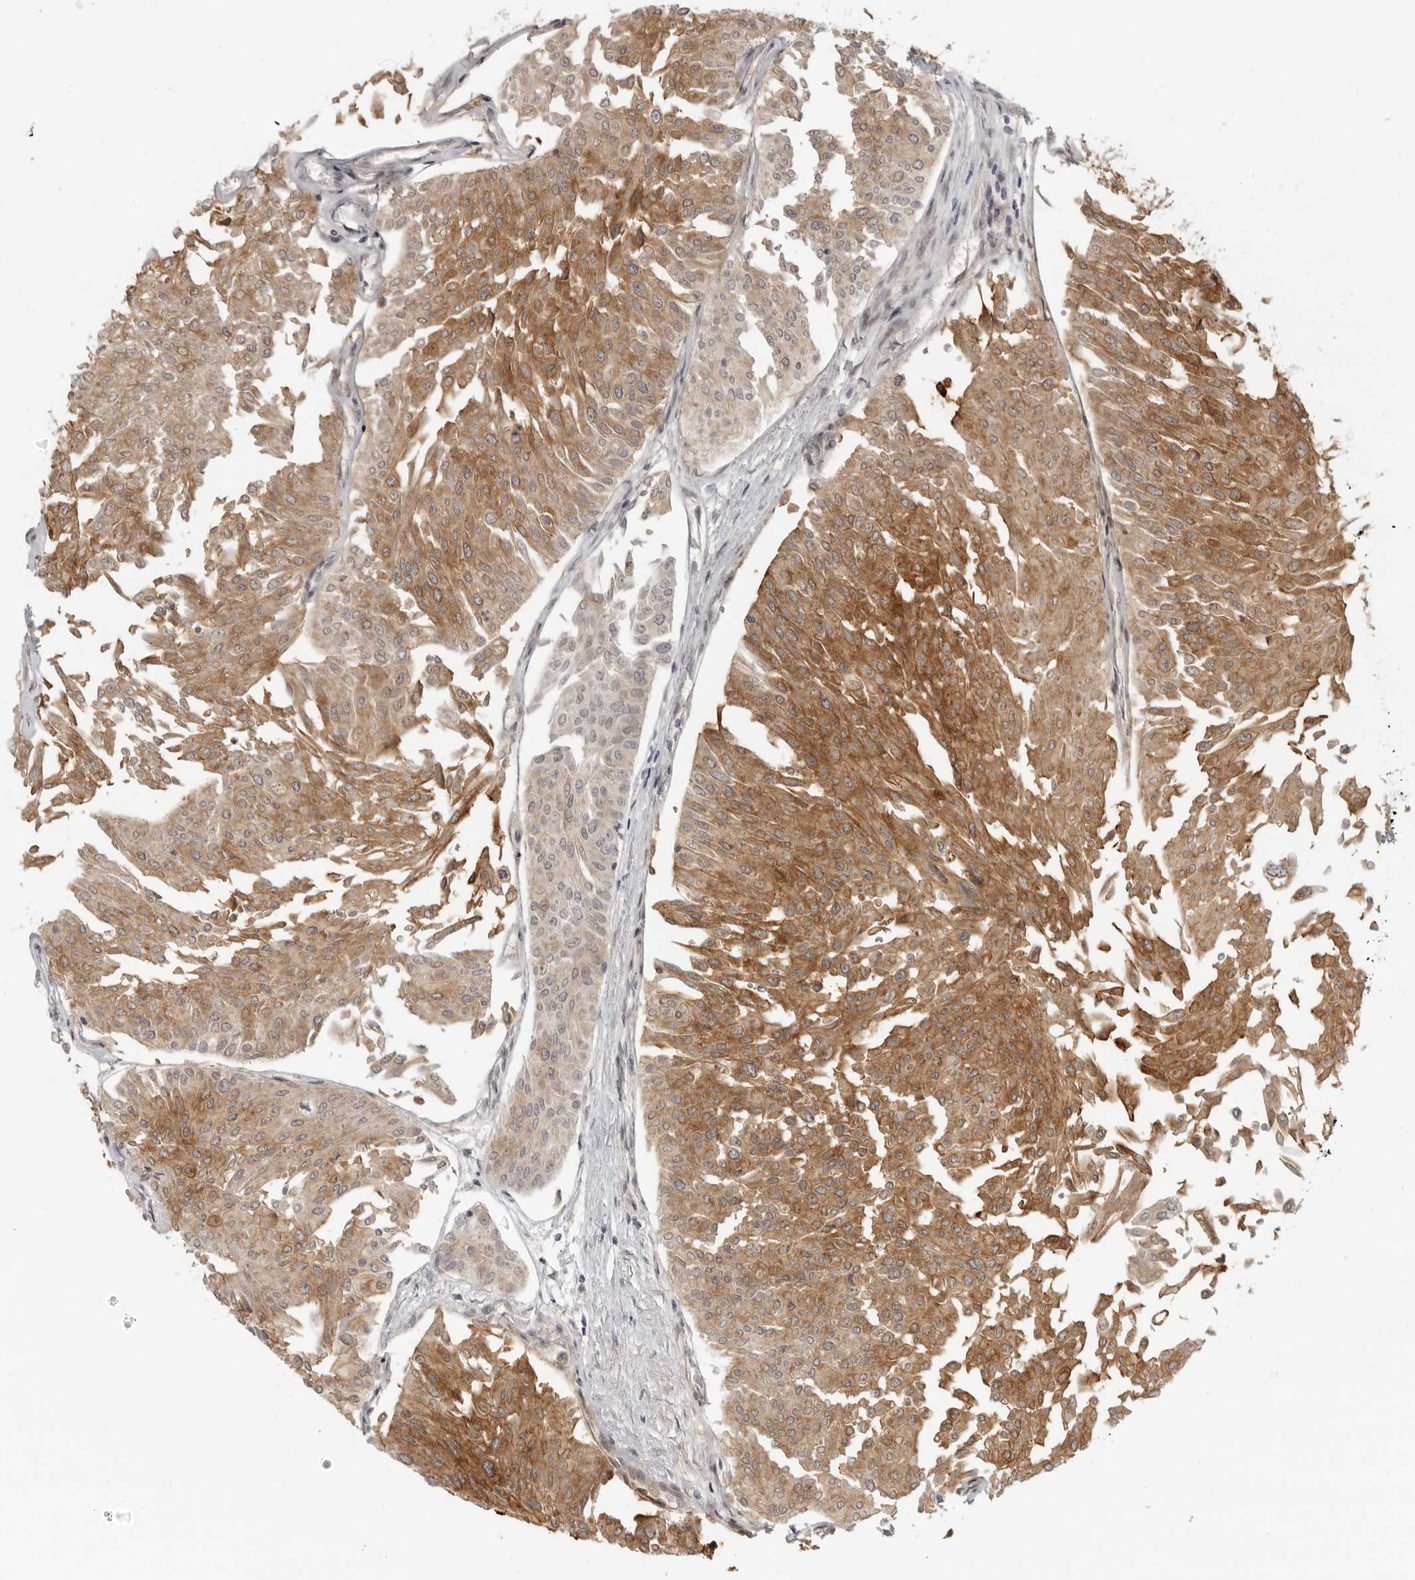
{"staining": {"intensity": "moderate", "quantity": ">75%", "location": "cytoplasmic/membranous"}, "tissue": "urothelial cancer", "cell_type": "Tumor cells", "image_type": "cancer", "snomed": [{"axis": "morphology", "description": "Urothelial carcinoma, Low grade"}, {"axis": "topography", "description": "Urinary bladder"}], "caption": "Urothelial cancer was stained to show a protein in brown. There is medium levels of moderate cytoplasmic/membranous staining in about >75% of tumor cells.", "gene": "LY6D", "patient": {"sex": "male", "age": 67}}